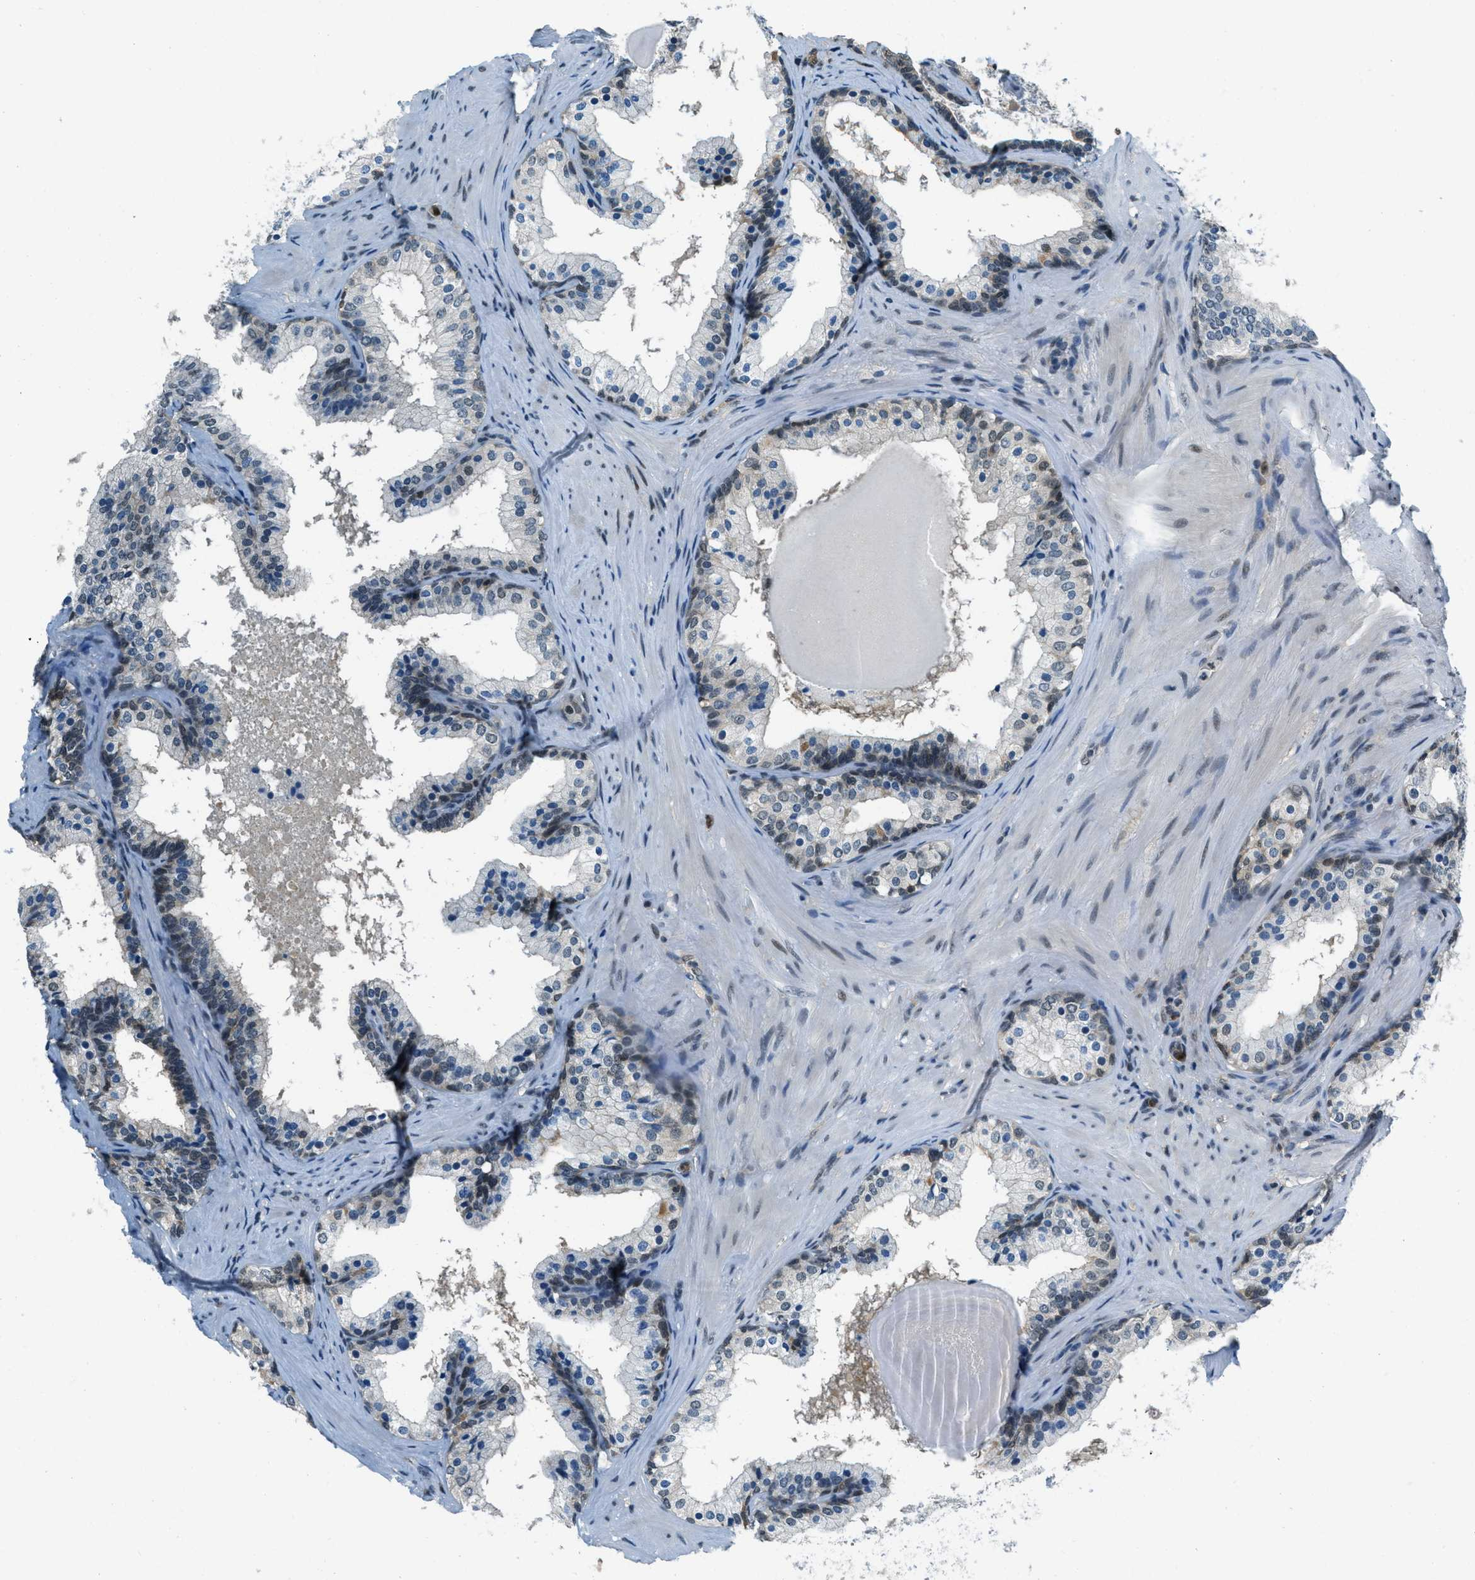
{"staining": {"intensity": "negative", "quantity": "none", "location": "none"}, "tissue": "prostate cancer", "cell_type": "Tumor cells", "image_type": "cancer", "snomed": [{"axis": "morphology", "description": "Adenocarcinoma, Low grade"}, {"axis": "topography", "description": "Prostate"}], "caption": "Tumor cells are negative for brown protein staining in prostate cancer (low-grade adenocarcinoma).", "gene": "OGFR", "patient": {"sex": "male", "age": 69}}